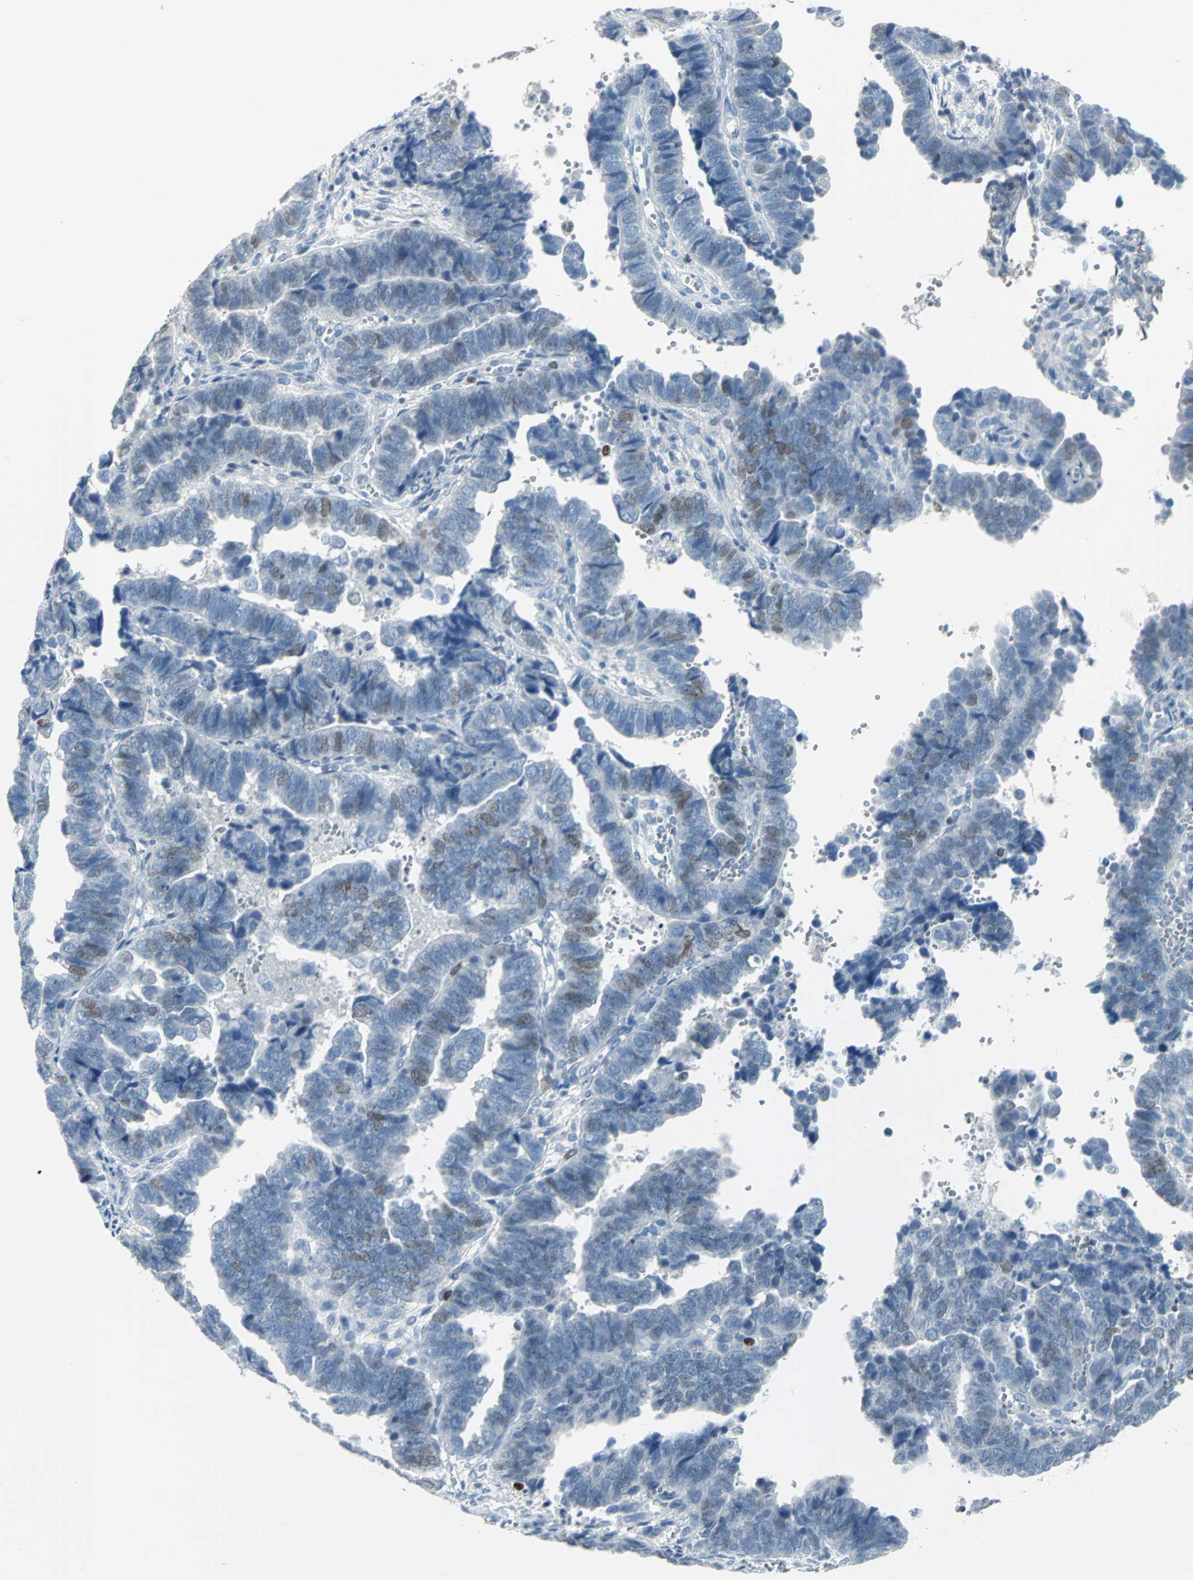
{"staining": {"intensity": "weak", "quantity": "<25%", "location": "nuclear"}, "tissue": "endometrial cancer", "cell_type": "Tumor cells", "image_type": "cancer", "snomed": [{"axis": "morphology", "description": "Adenocarcinoma, NOS"}, {"axis": "topography", "description": "Endometrium"}], "caption": "Tumor cells show no significant positivity in adenocarcinoma (endometrial).", "gene": "MCM3", "patient": {"sex": "female", "age": 75}}